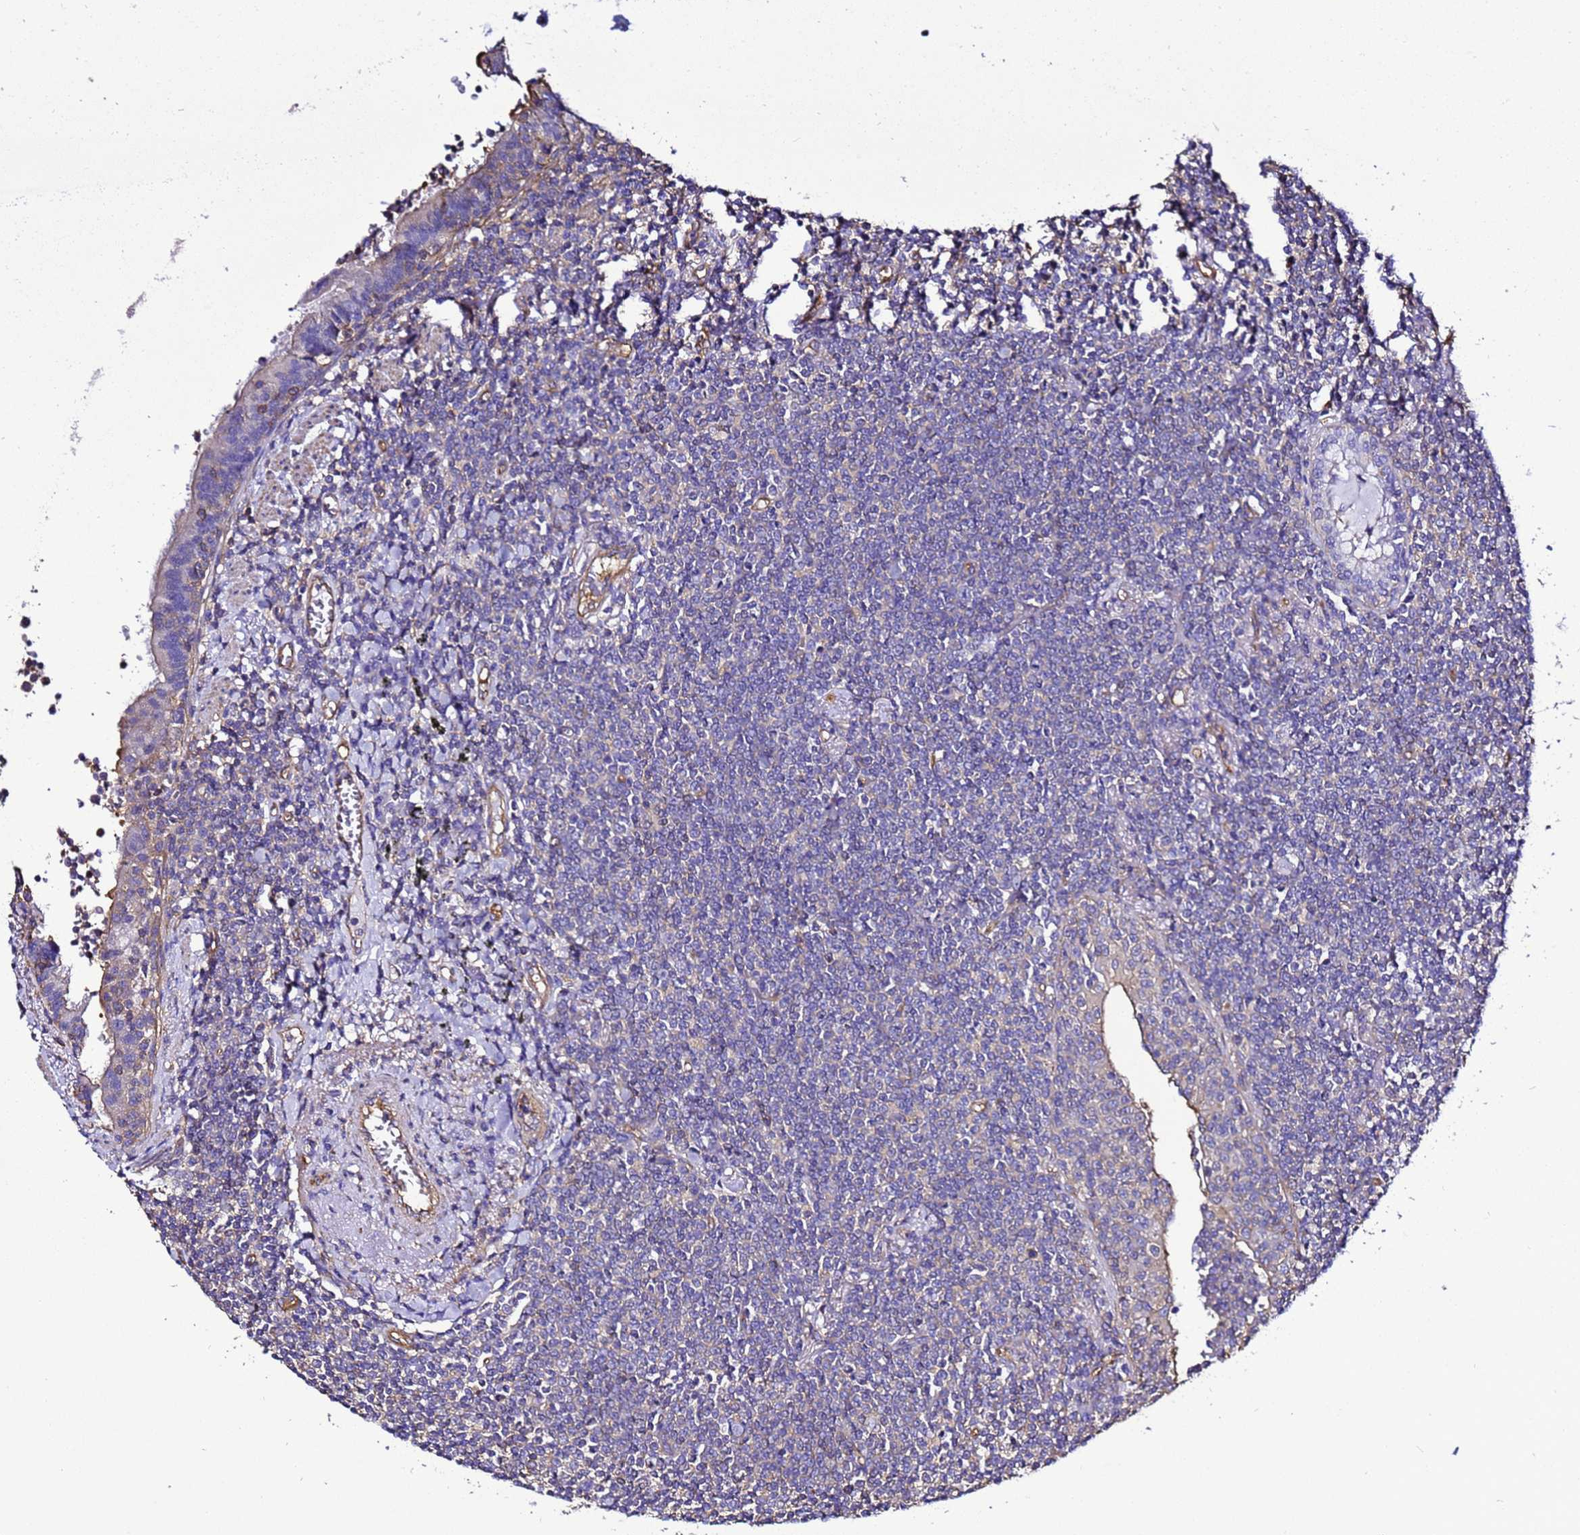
{"staining": {"intensity": "negative", "quantity": "none", "location": "none"}, "tissue": "lymphoma", "cell_type": "Tumor cells", "image_type": "cancer", "snomed": [{"axis": "morphology", "description": "Malignant lymphoma, non-Hodgkin's type, Low grade"}, {"axis": "topography", "description": "Lung"}], "caption": "Immunohistochemistry (IHC) micrograph of human malignant lymphoma, non-Hodgkin's type (low-grade) stained for a protein (brown), which demonstrates no expression in tumor cells.", "gene": "MYL12A", "patient": {"sex": "female", "age": 71}}